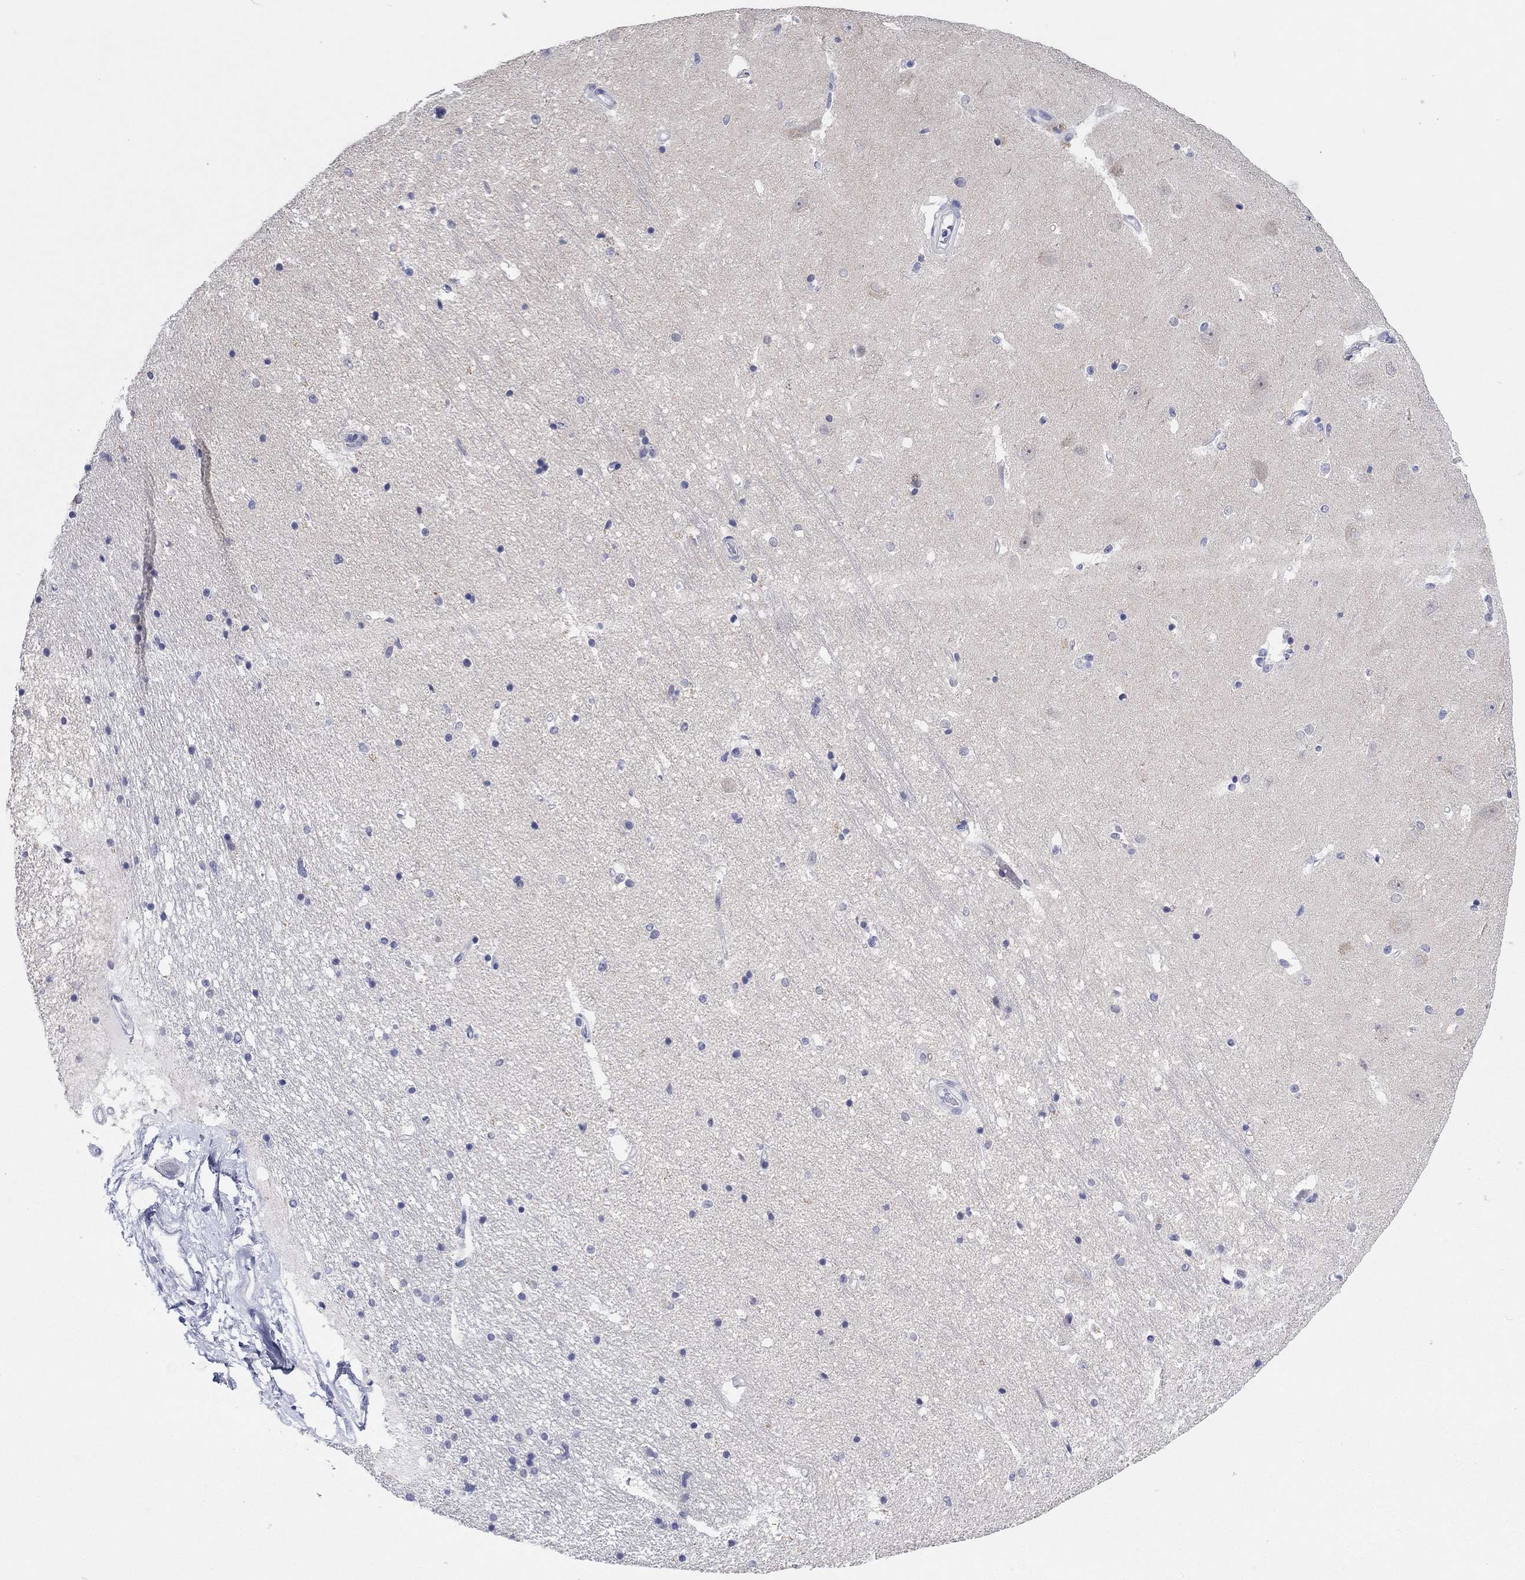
{"staining": {"intensity": "negative", "quantity": "none", "location": "none"}, "tissue": "hippocampus", "cell_type": "Glial cells", "image_type": "normal", "snomed": [{"axis": "morphology", "description": "Normal tissue, NOS"}, {"axis": "topography", "description": "Hippocampus"}], "caption": "Immunohistochemical staining of normal human hippocampus exhibits no significant expression in glial cells. (Immunohistochemistry (ihc), brightfield microscopy, high magnification).", "gene": "ERICH3", "patient": {"sex": "male", "age": 44}}